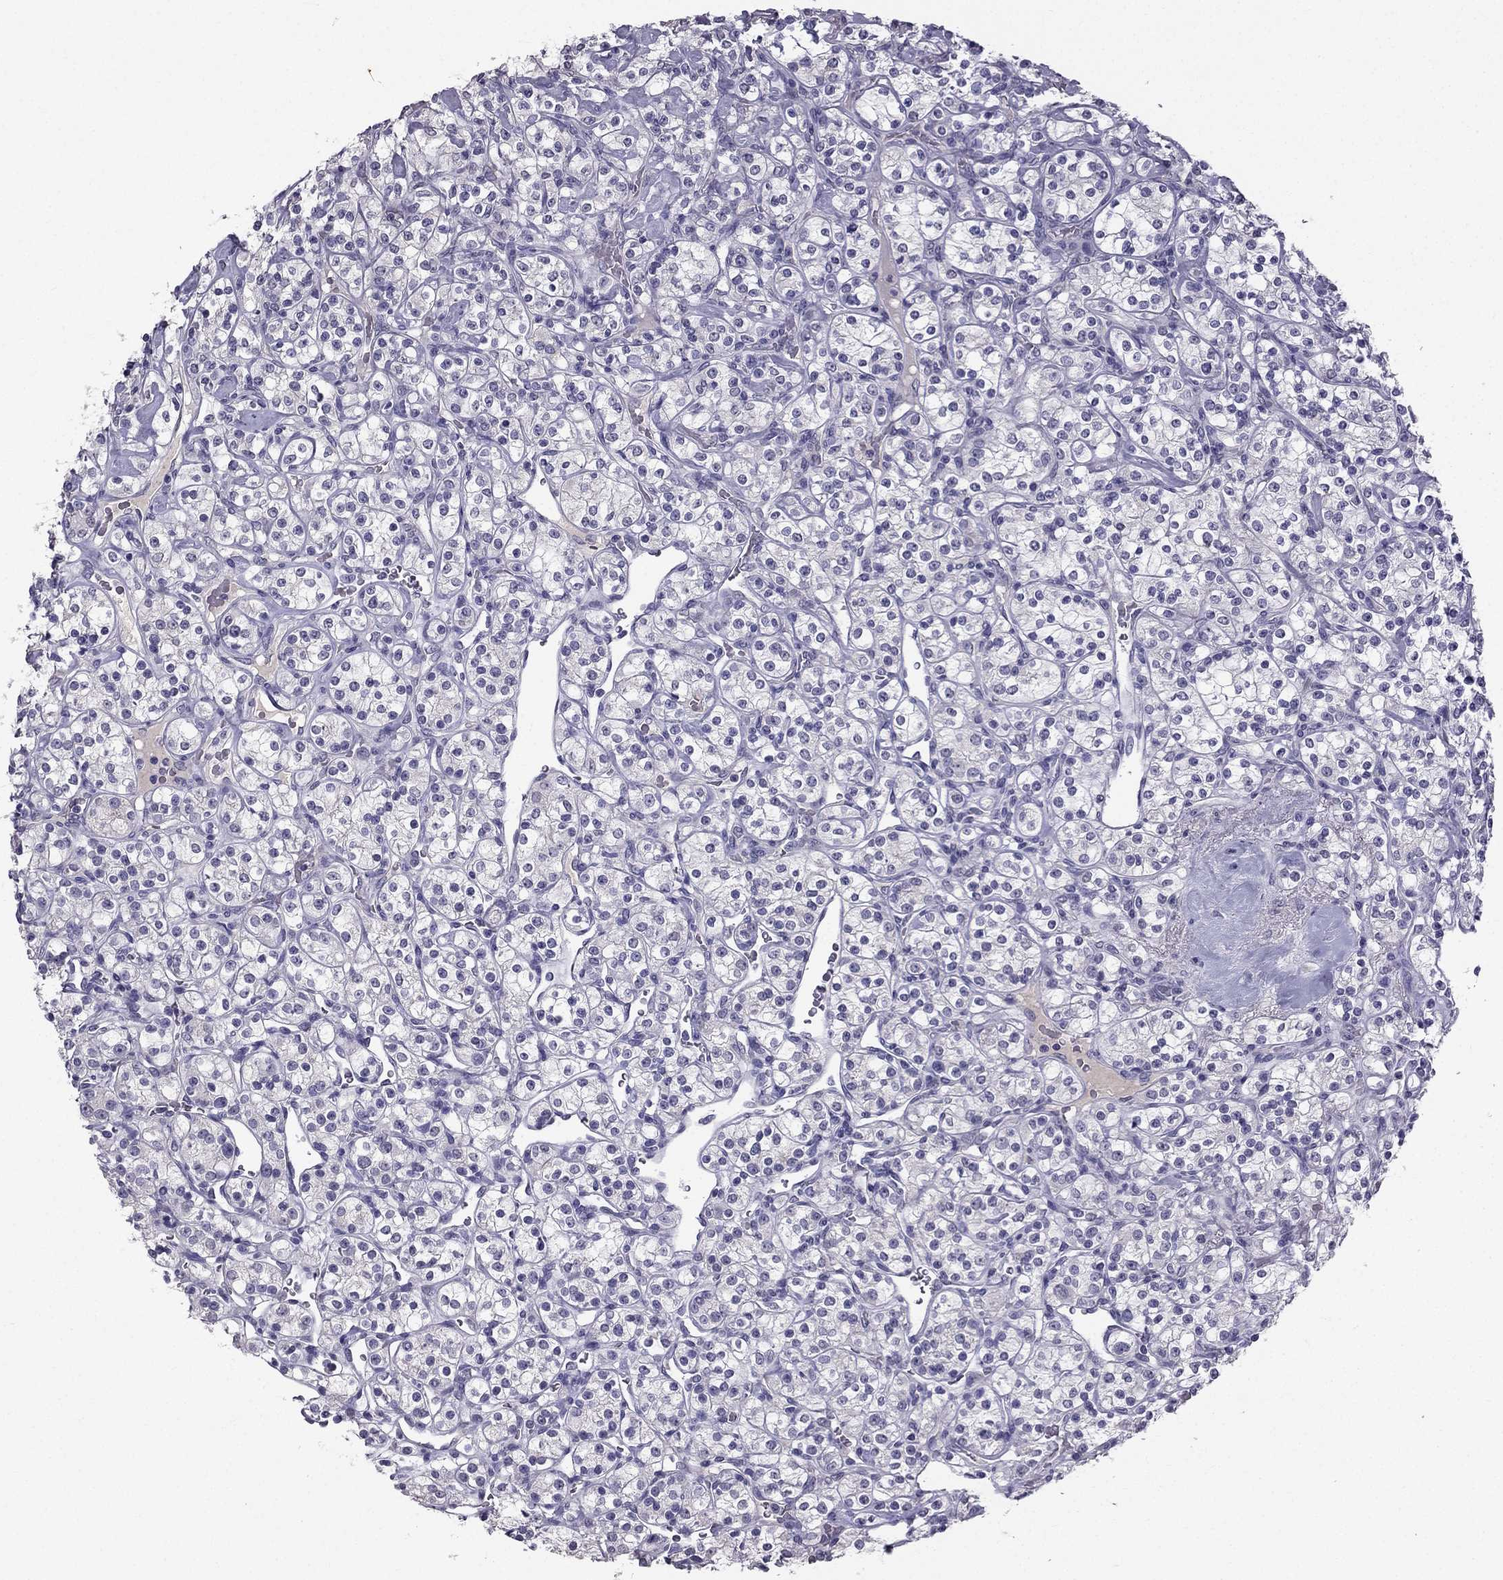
{"staining": {"intensity": "negative", "quantity": "none", "location": "none"}, "tissue": "renal cancer", "cell_type": "Tumor cells", "image_type": "cancer", "snomed": [{"axis": "morphology", "description": "Adenocarcinoma, NOS"}, {"axis": "topography", "description": "Kidney"}], "caption": "This image is of renal adenocarcinoma stained with immunohistochemistry (IHC) to label a protein in brown with the nuclei are counter-stained blue. There is no staining in tumor cells.", "gene": "SCG5", "patient": {"sex": "male", "age": 77}}